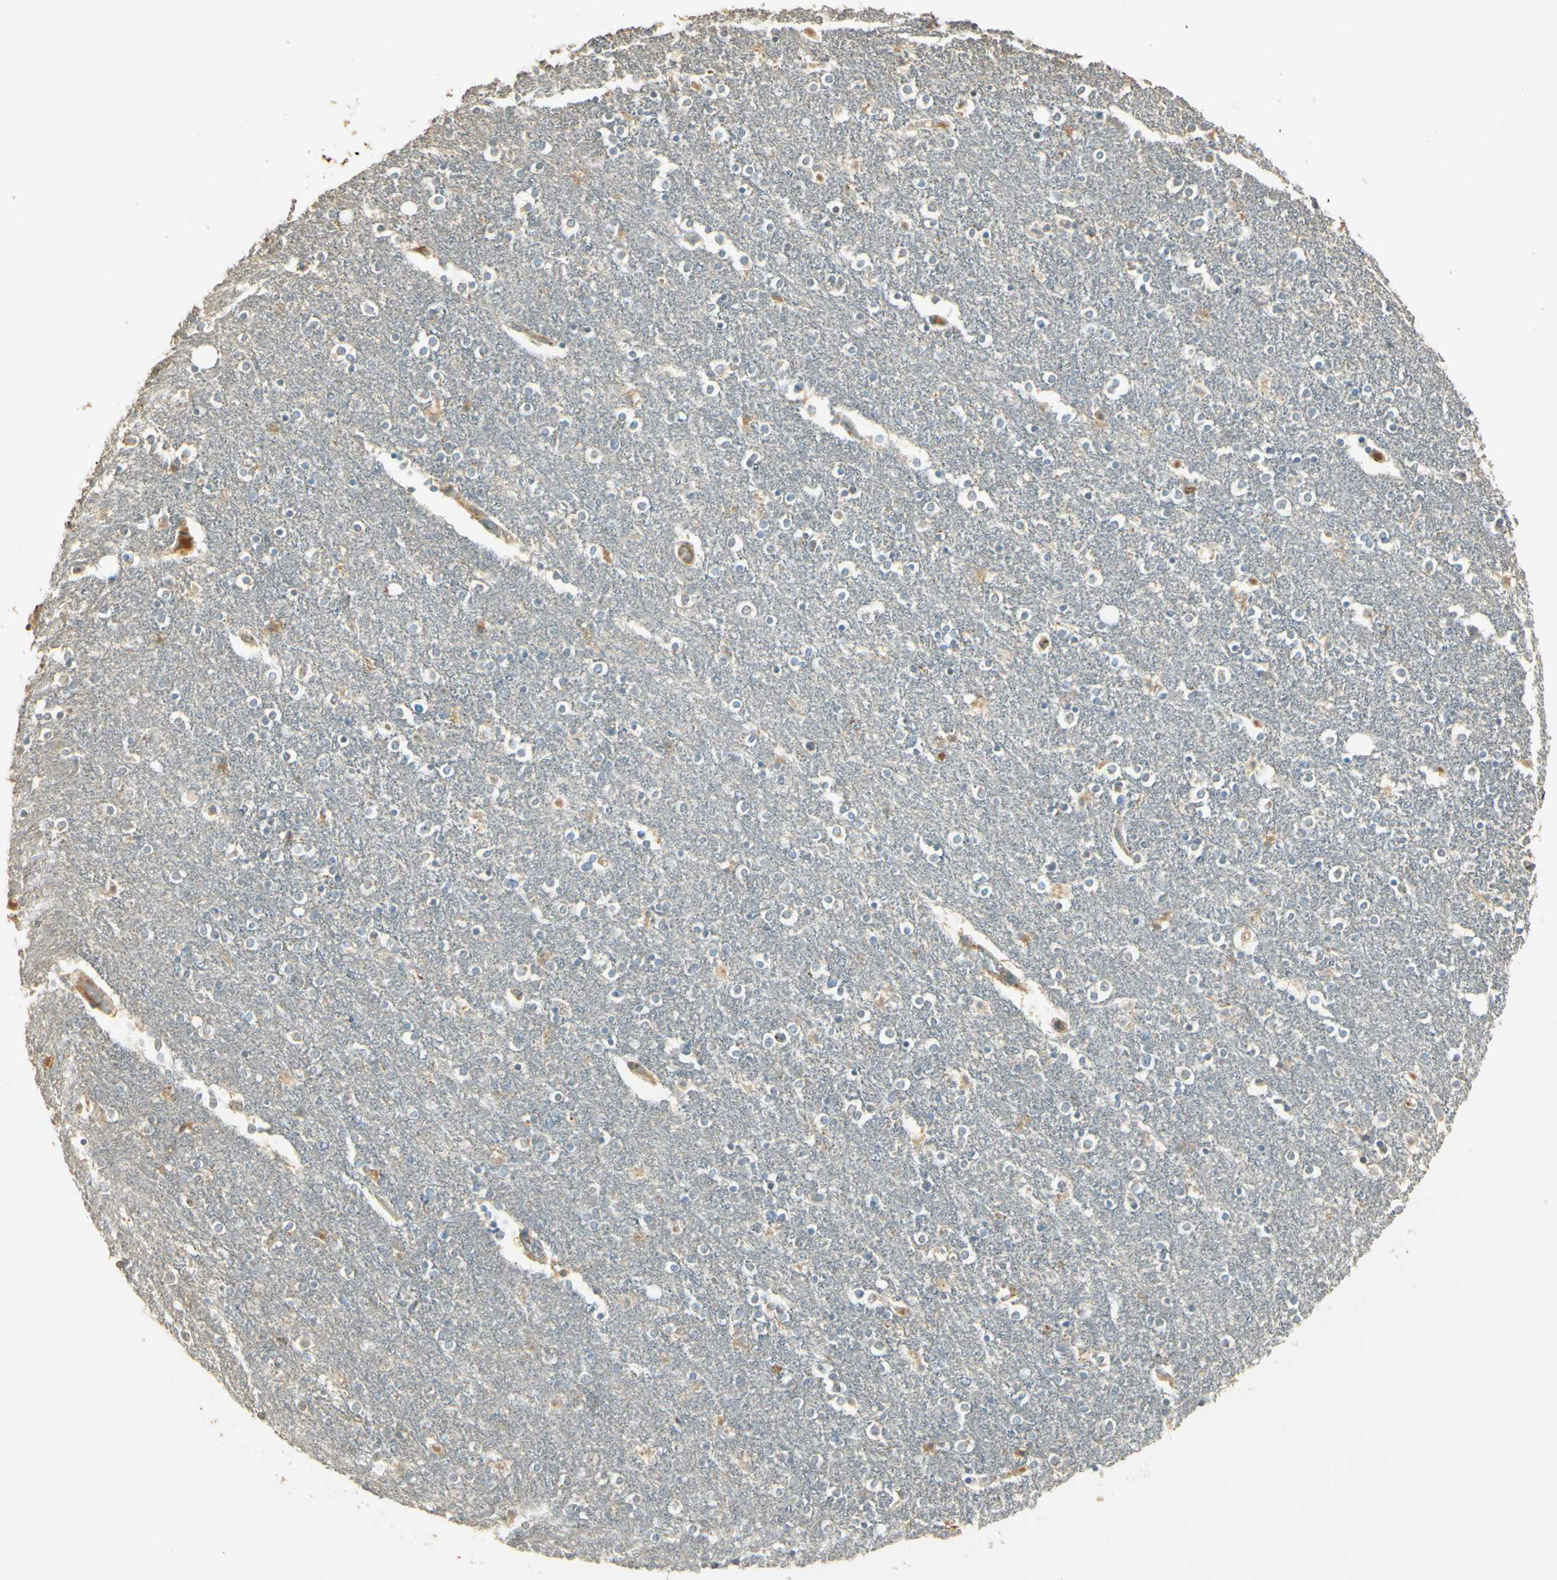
{"staining": {"intensity": "negative", "quantity": "none", "location": "none"}, "tissue": "caudate", "cell_type": "Glial cells", "image_type": "normal", "snomed": [{"axis": "morphology", "description": "Normal tissue, NOS"}, {"axis": "topography", "description": "Lateral ventricle wall"}], "caption": "This is a histopathology image of immunohistochemistry (IHC) staining of unremarkable caudate, which shows no staining in glial cells. (Immunohistochemistry (ihc), brightfield microscopy, high magnification).", "gene": "UXS1", "patient": {"sex": "female", "age": 54}}